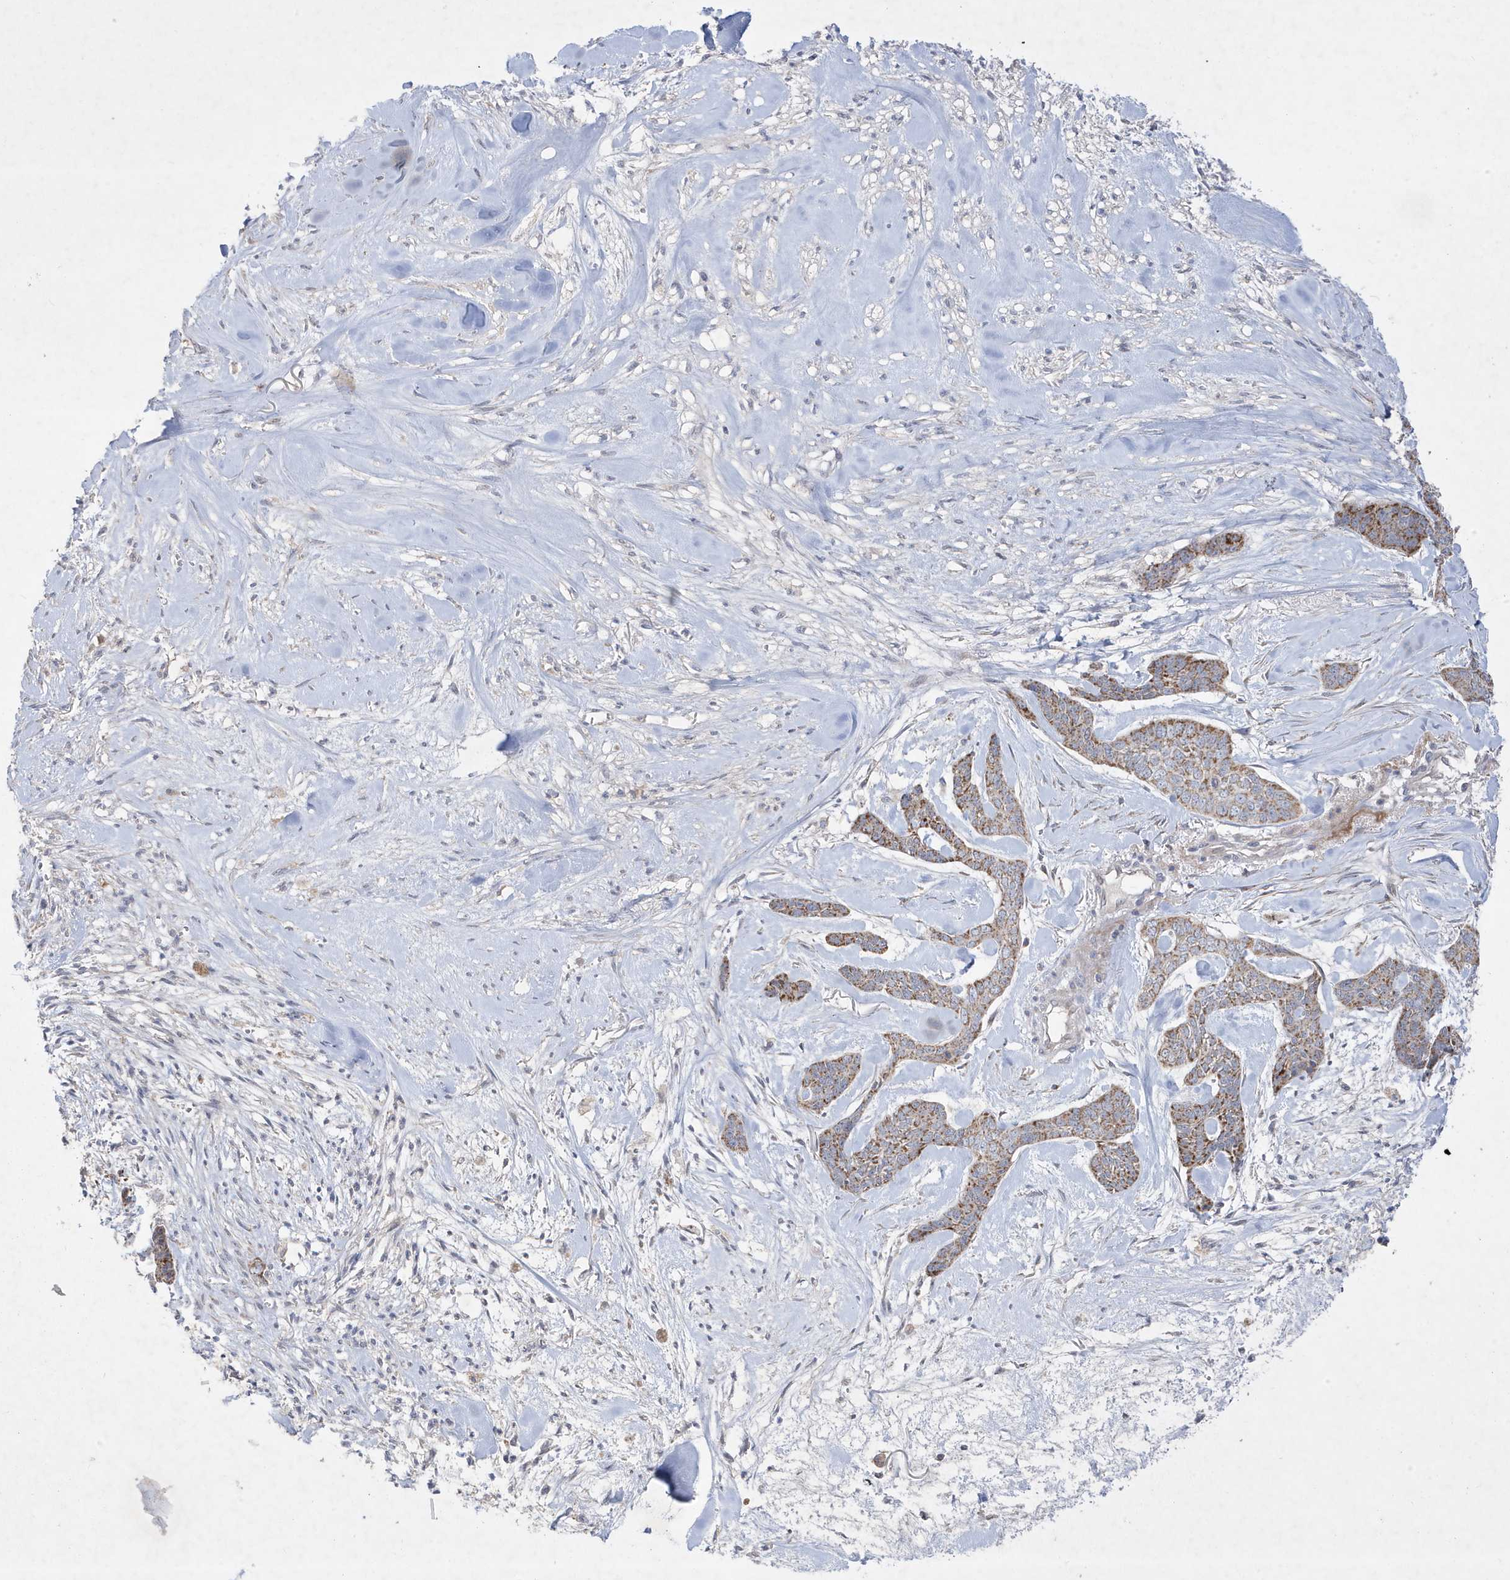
{"staining": {"intensity": "moderate", "quantity": ">75%", "location": "cytoplasmic/membranous"}, "tissue": "skin cancer", "cell_type": "Tumor cells", "image_type": "cancer", "snomed": [{"axis": "morphology", "description": "Basal cell carcinoma"}, {"axis": "topography", "description": "Skin"}], "caption": "Skin cancer tissue shows moderate cytoplasmic/membranous expression in approximately >75% of tumor cells, visualized by immunohistochemistry.", "gene": "ADAMTSL3", "patient": {"sex": "female", "age": 64}}